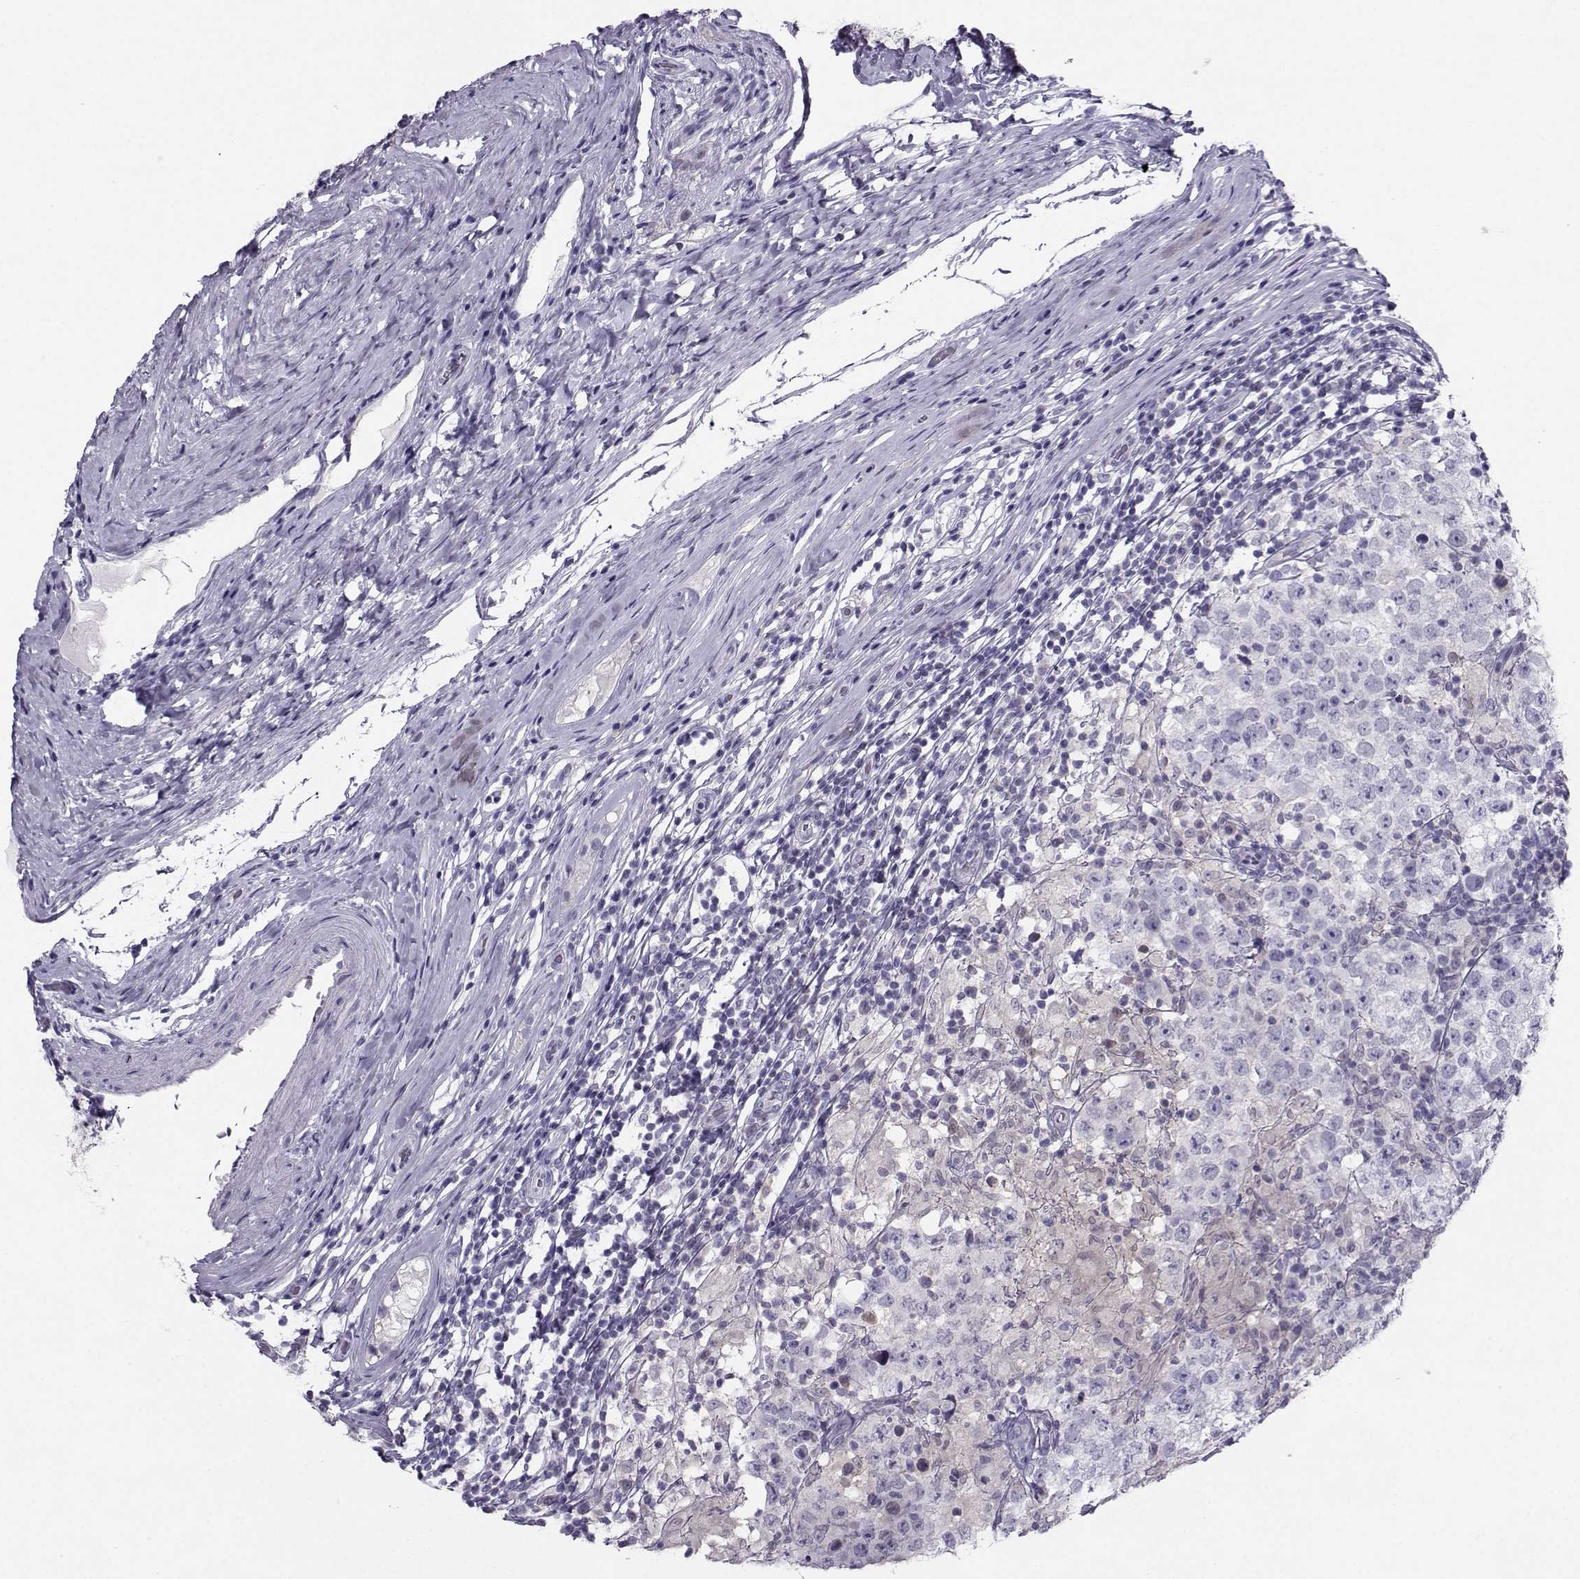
{"staining": {"intensity": "negative", "quantity": "none", "location": "none"}, "tissue": "testis cancer", "cell_type": "Tumor cells", "image_type": "cancer", "snomed": [{"axis": "morphology", "description": "Seminoma, NOS"}, {"axis": "morphology", "description": "Carcinoma, Embryonal, NOS"}, {"axis": "topography", "description": "Testis"}], "caption": "Tumor cells show no significant expression in testis cancer (seminoma).", "gene": "PGK1", "patient": {"sex": "male", "age": 41}}